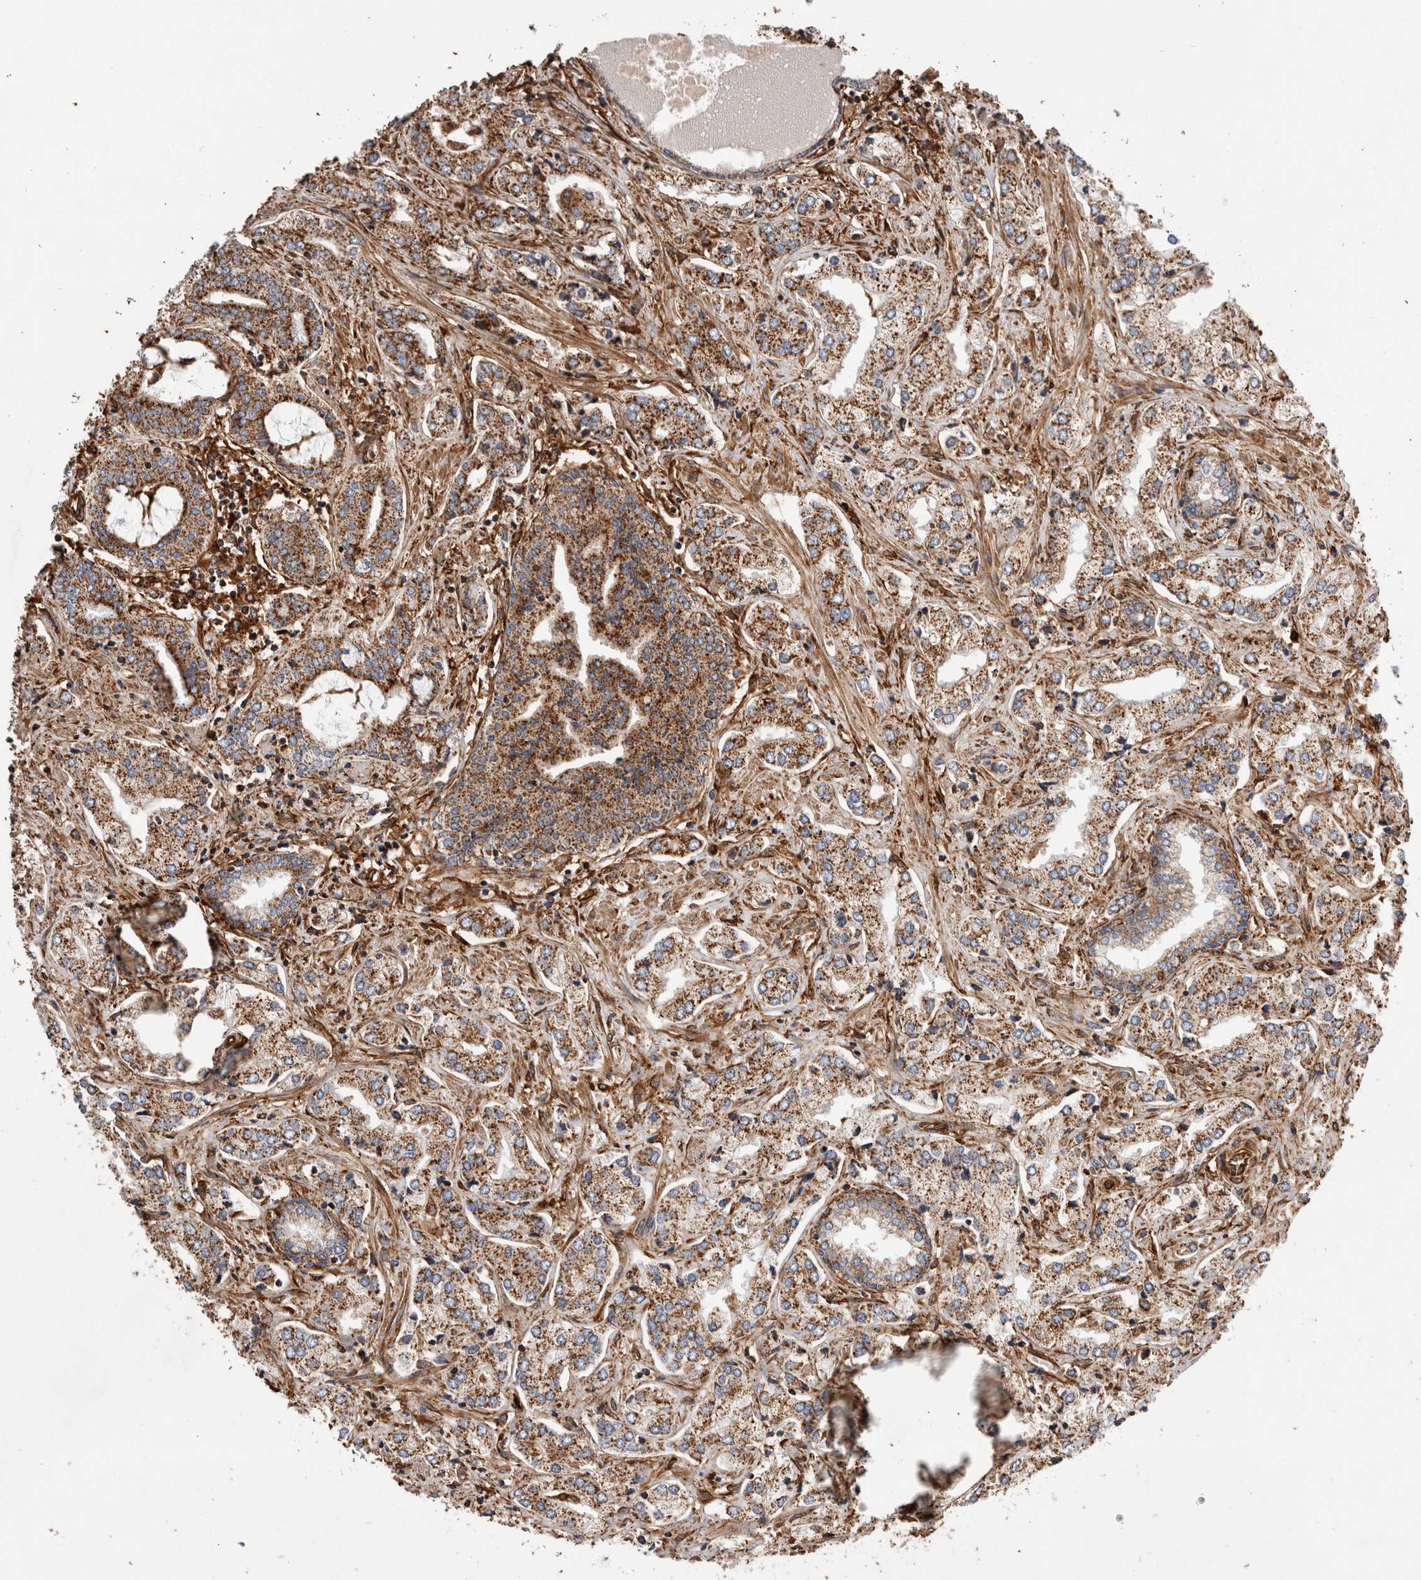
{"staining": {"intensity": "moderate", "quantity": ">75%", "location": "cytoplasmic/membranous"}, "tissue": "prostate cancer", "cell_type": "Tumor cells", "image_type": "cancer", "snomed": [{"axis": "morphology", "description": "Adenocarcinoma, High grade"}, {"axis": "topography", "description": "Prostate"}], "caption": "High-magnification brightfield microscopy of prostate cancer stained with DAB (brown) and counterstained with hematoxylin (blue). tumor cells exhibit moderate cytoplasmic/membranous expression is present in about>75% of cells. (Stains: DAB (3,3'-diaminobenzidine) in brown, nuclei in blue, Microscopy: brightfield microscopy at high magnification).", "gene": "ZNF397", "patient": {"sex": "male", "age": 66}}